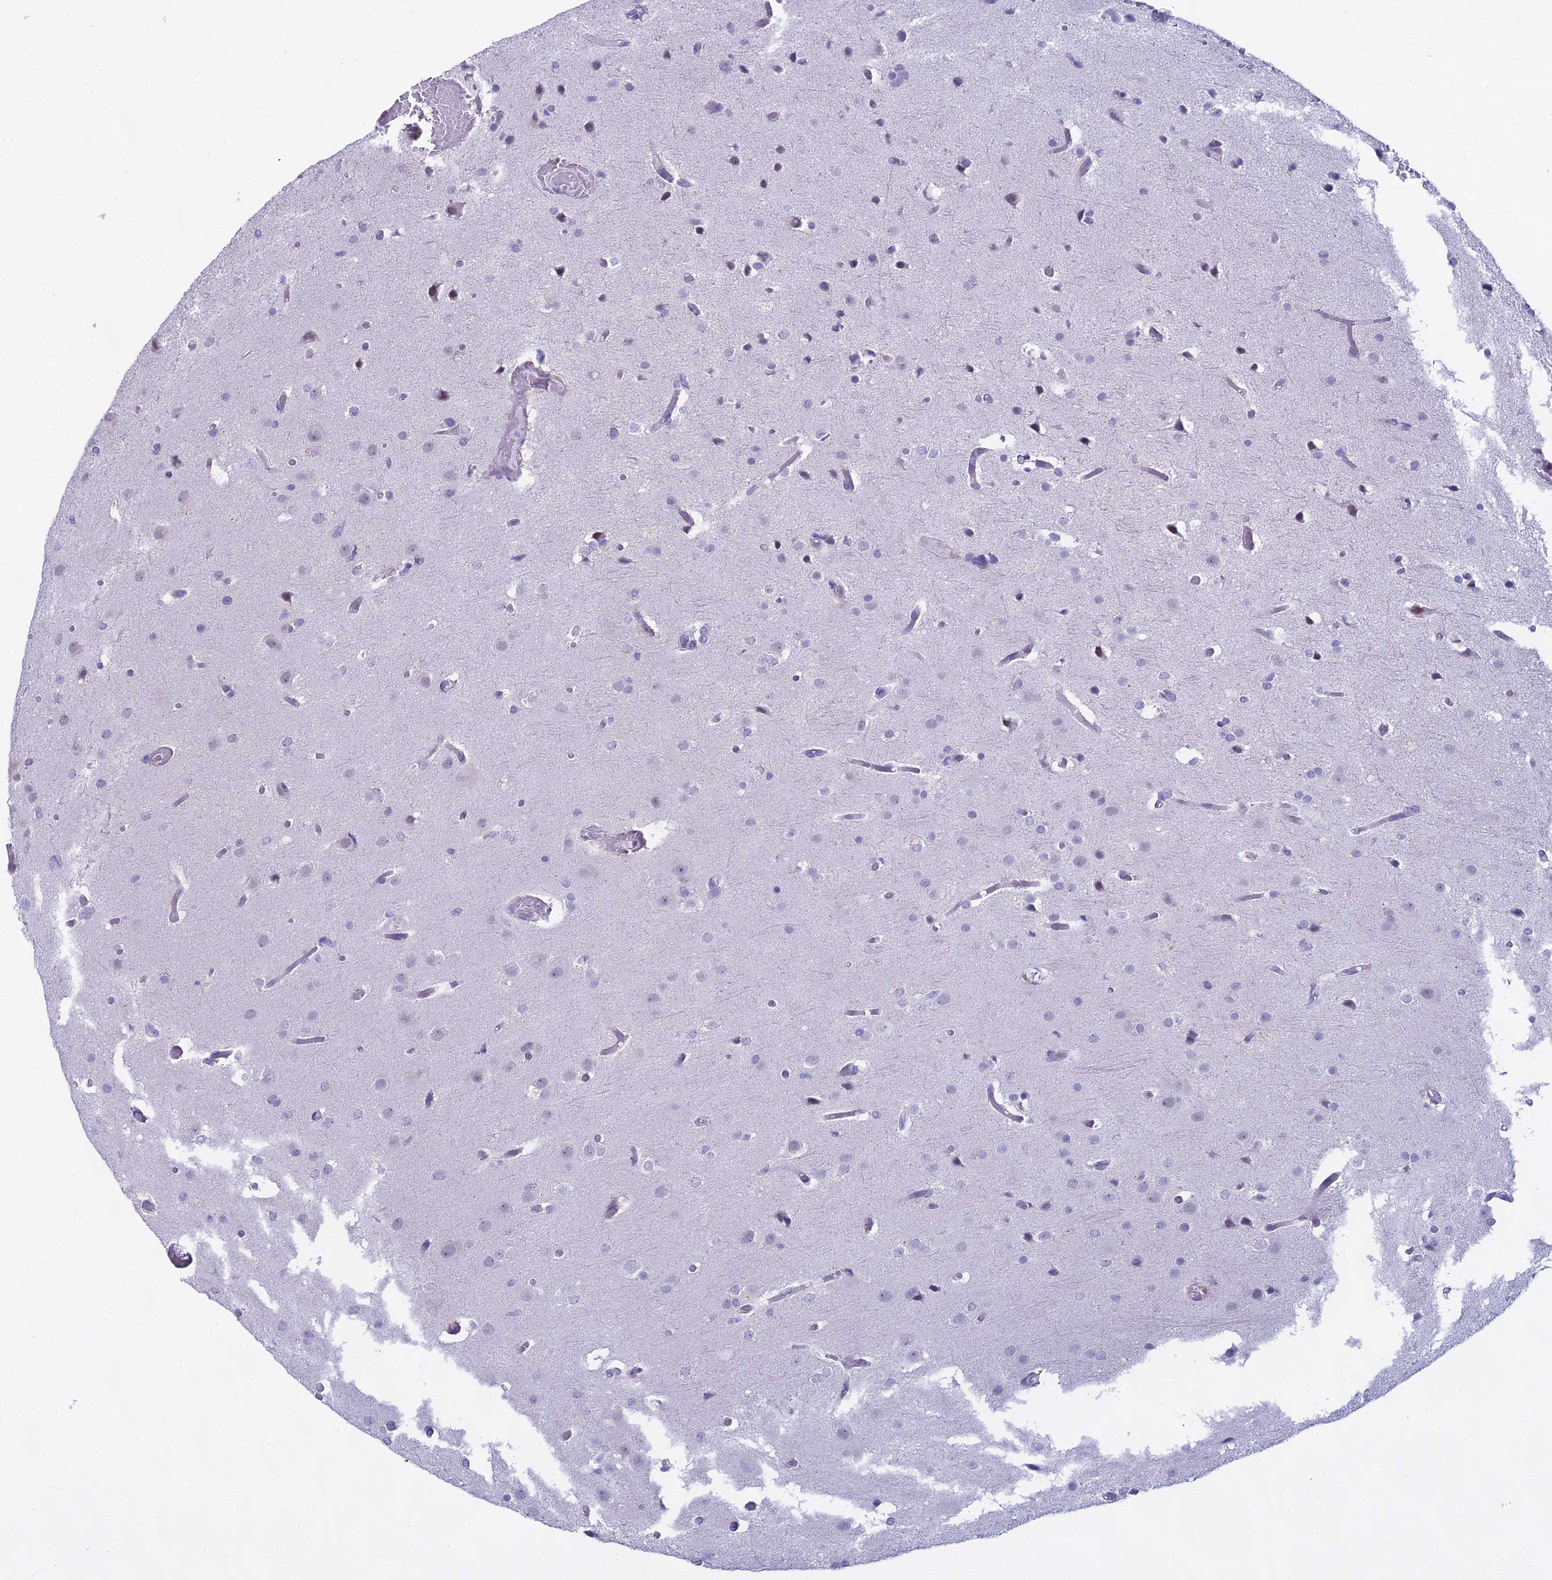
{"staining": {"intensity": "negative", "quantity": "none", "location": "none"}, "tissue": "glioma", "cell_type": "Tumor cells", "image_type": "cancer", "snomed": [{"axis": "morphology", "description": "Glioma, malignant, High grade"}, {"axis": "topography", "description": "Brain"}], "caption": "This is an immunohistochemistry image of human malignant glioma (high-grade). There is no positivity in tumor cells.", "gene": "CGB2", "patient": {"sex": "female", "age": 50}}